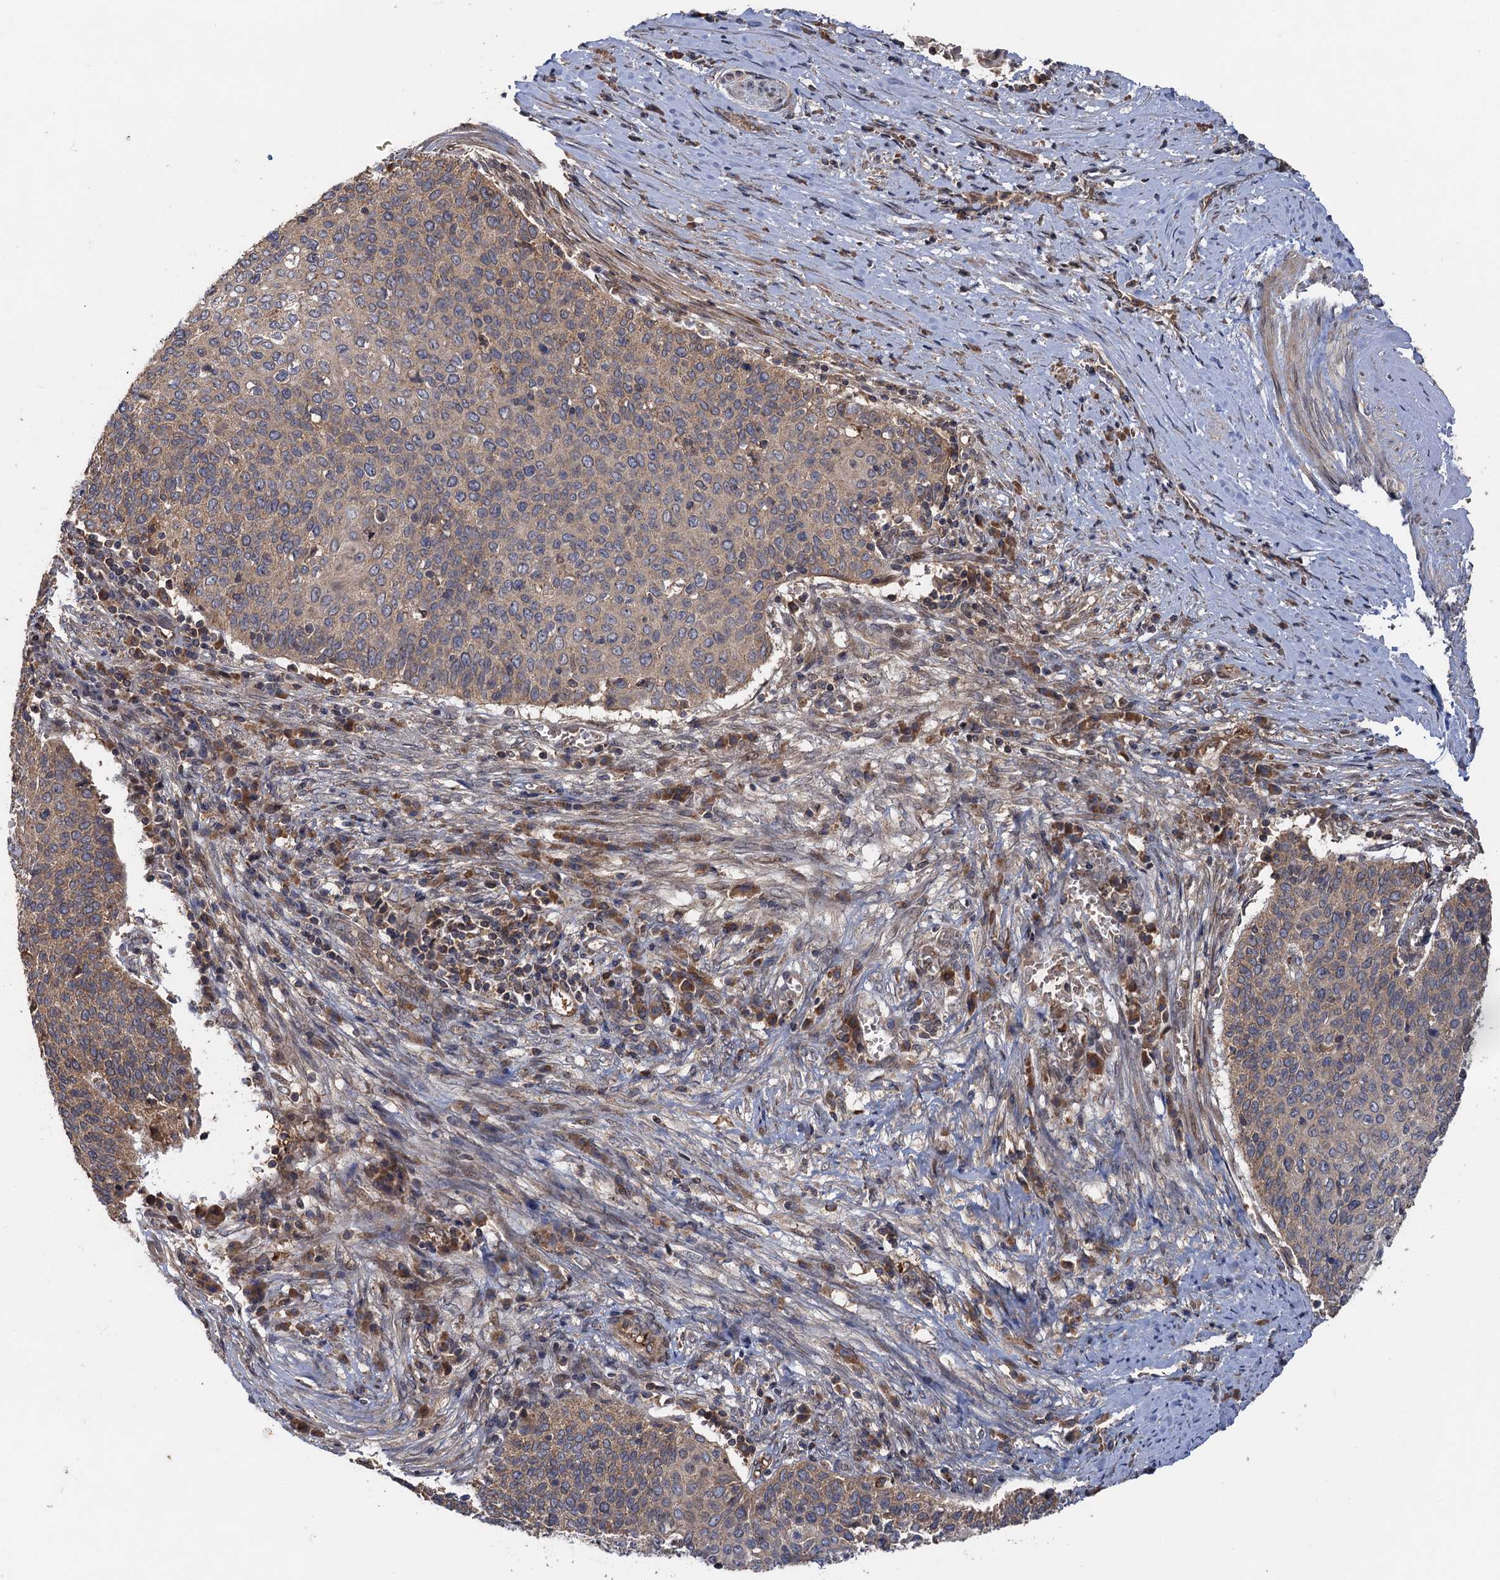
{"staining": {"intensity": "weak", "quantity": "25%-75%", "location": "cytoplasmic/membranous"}, "tissue": "cervical cancer", "cell_type": "Tumor cells", "image_type": "cancer", "snomed": [{"axis": "morphology", "description": "Squamous cell carcinoma, NOS"}, {"axis": "topography", "description": "Cervix"}], "caption": "DAB (3,3'-diaminobenzidine) immunohistochemical staining of cervical cancer (squamous cell carcinoma) shows weak cytoplasmic/membranous protein positivity in approximately 25%-75% of tumor cells.", "gene": "SNX32", "patient": {"sex": "female", "age": 39}}